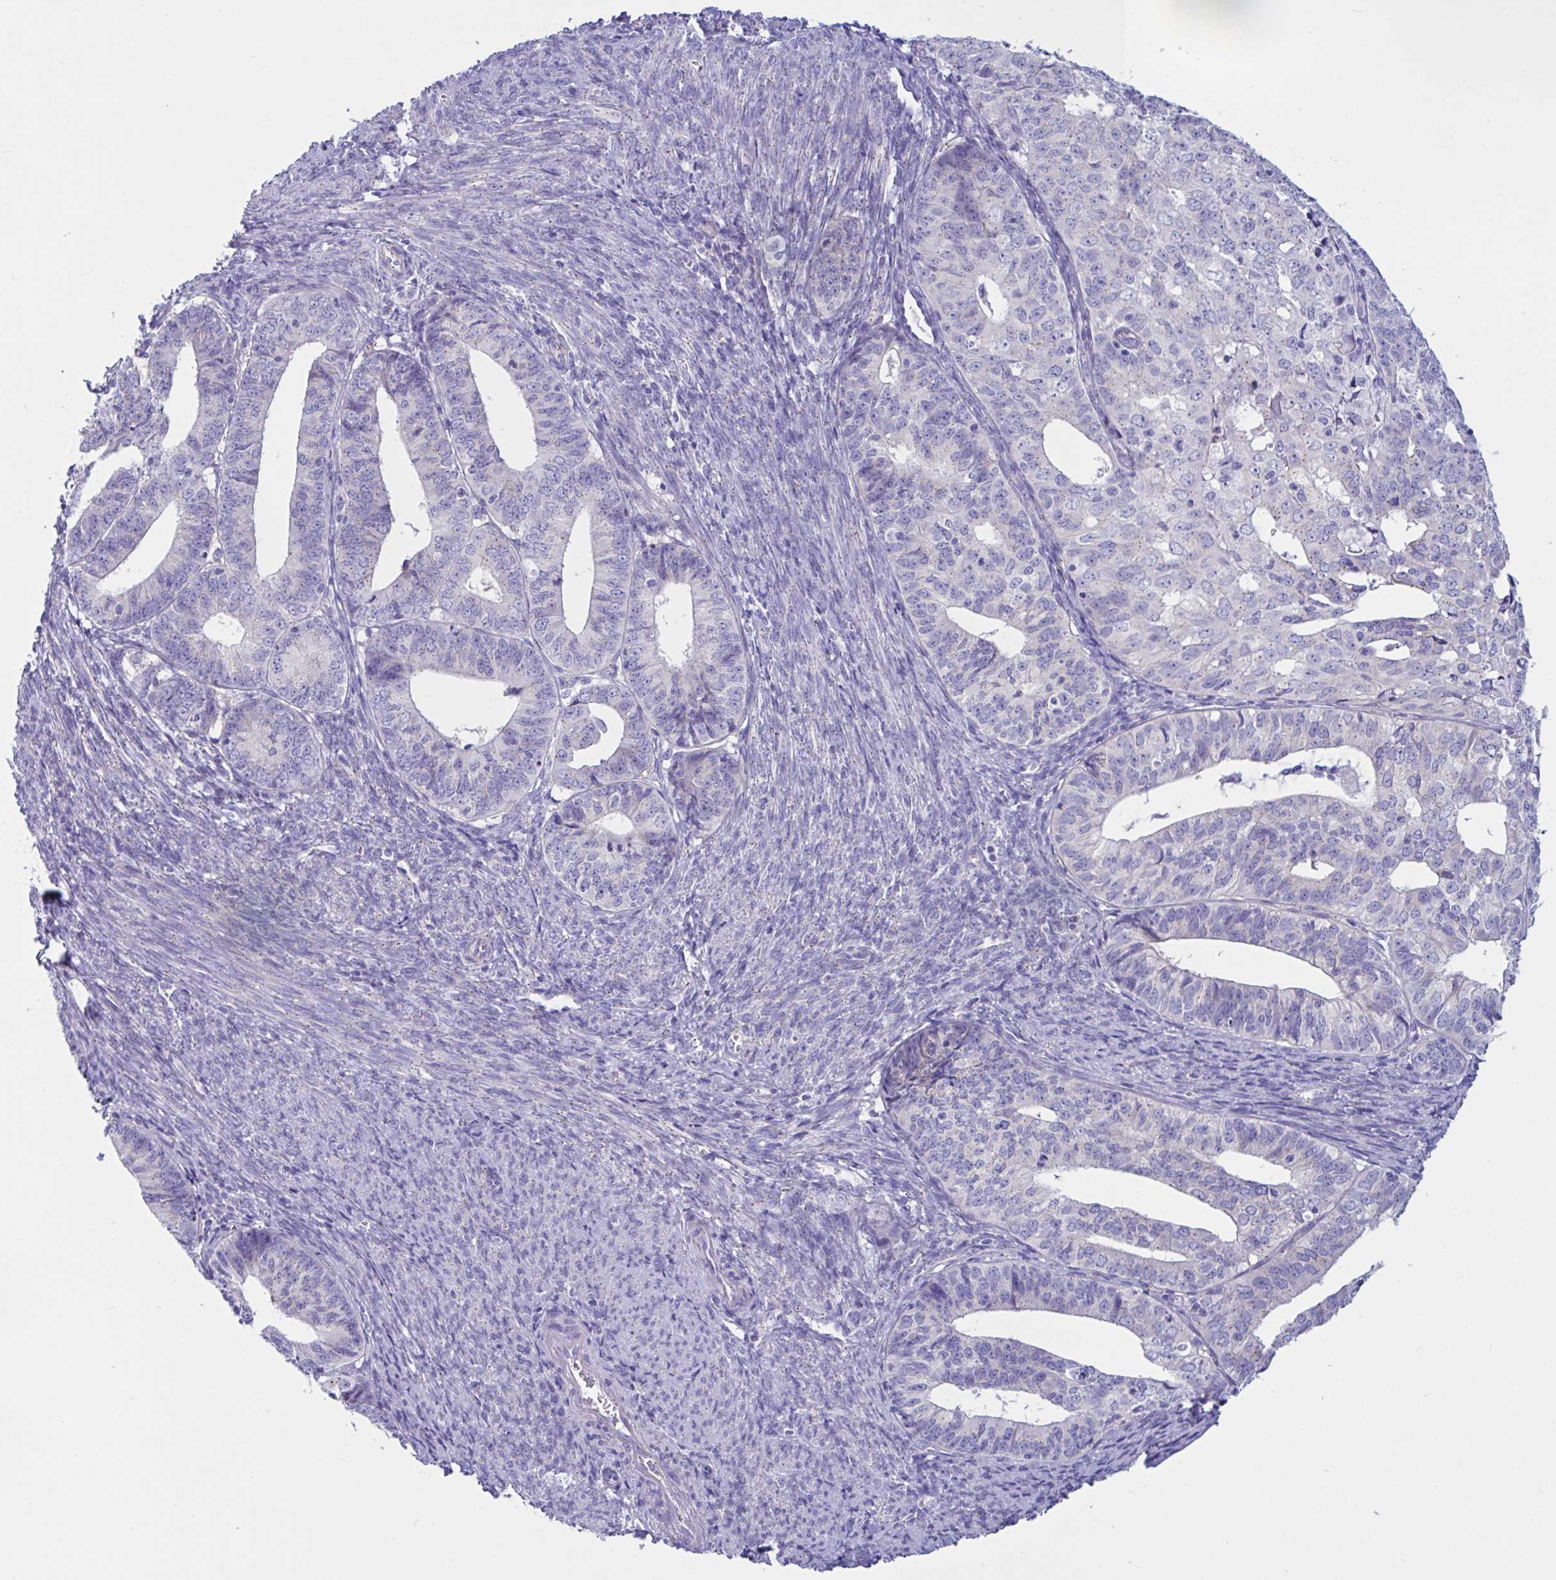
{"staining": {"intensity": "moderate", "quantity": "25%-75%", "location": "cytoplasmic/membranous"}, "tissue": "endometrial cancer", "cell_type": "Tumor cells", "image_type": "cancer", "snomed": [{"axis": "morphology", "description": "Adenocarcinoma, NOS"}, {"axis": "topography", "description": "Endometrium"}], "caption": "Endometrial cancer (adenocarcinoma) stained with a brown dye exhibits moderate cytoplasmic/membranous positive expression in approximately 25%-75% of tumor cells.", "gene": "RNASE3", "patient": {"sex": "female", "age": 56}}